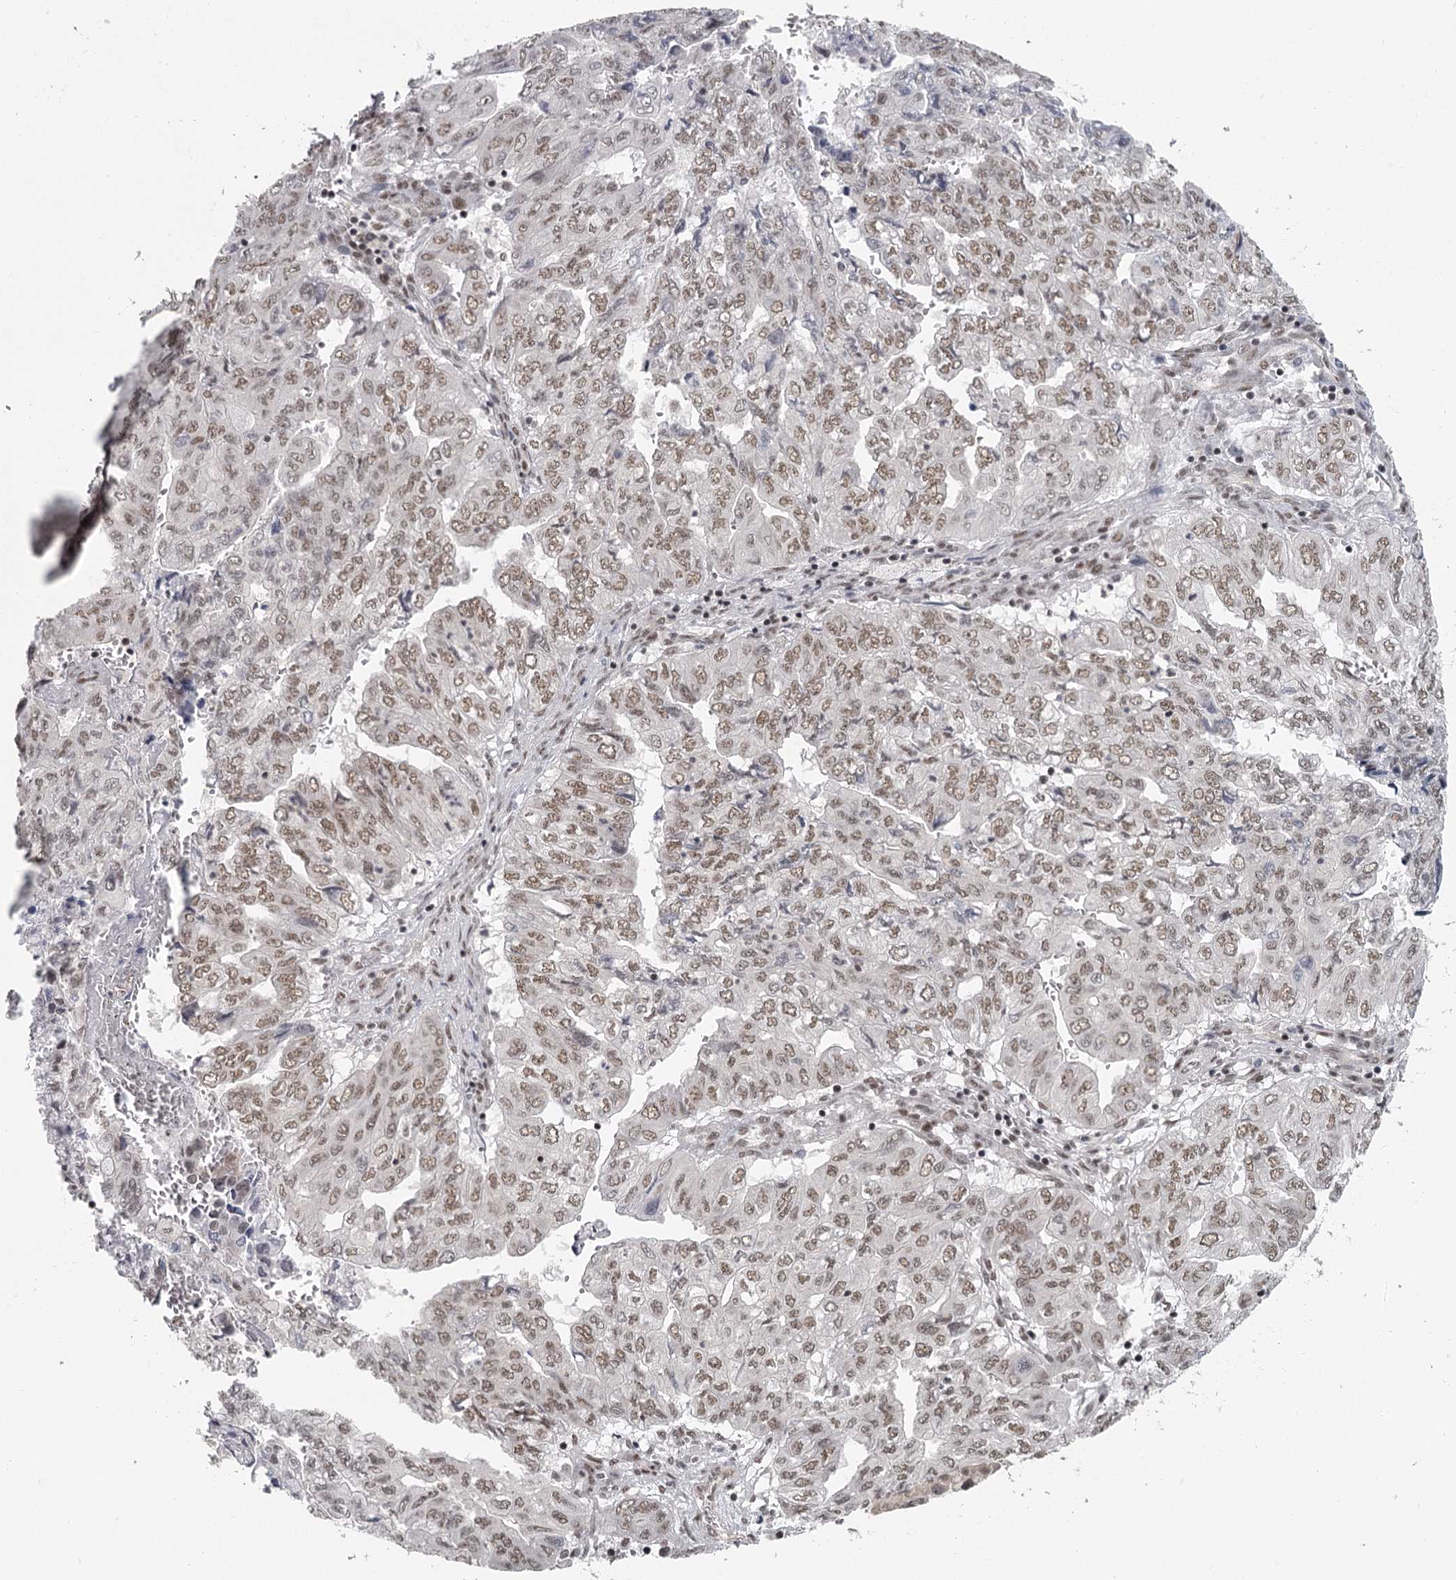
{"staining": {"intensity": "moderate", "quantity": ">75%", "location": "nuclear"}, "tissue": "pancreatic cancer", "cell_type": "Tumor cells", "image_type": "cancer", "snomed": [{"axis": "morphology", "description": "Adenocarcinoma, NOS"}, {"axis": "topography", "description": "Pancreas"}], "caption": "Immunohistochemistry micrograph of neoplastic tissue: pancreatic cancer stained using IHC reveals medium levels of moderate protein expression localized specifically in the nuclear of tumor cells, appearing as a nuclear brown color.", "gene": "FAM13C", "patient": {"sex": "male", "age": 51}}